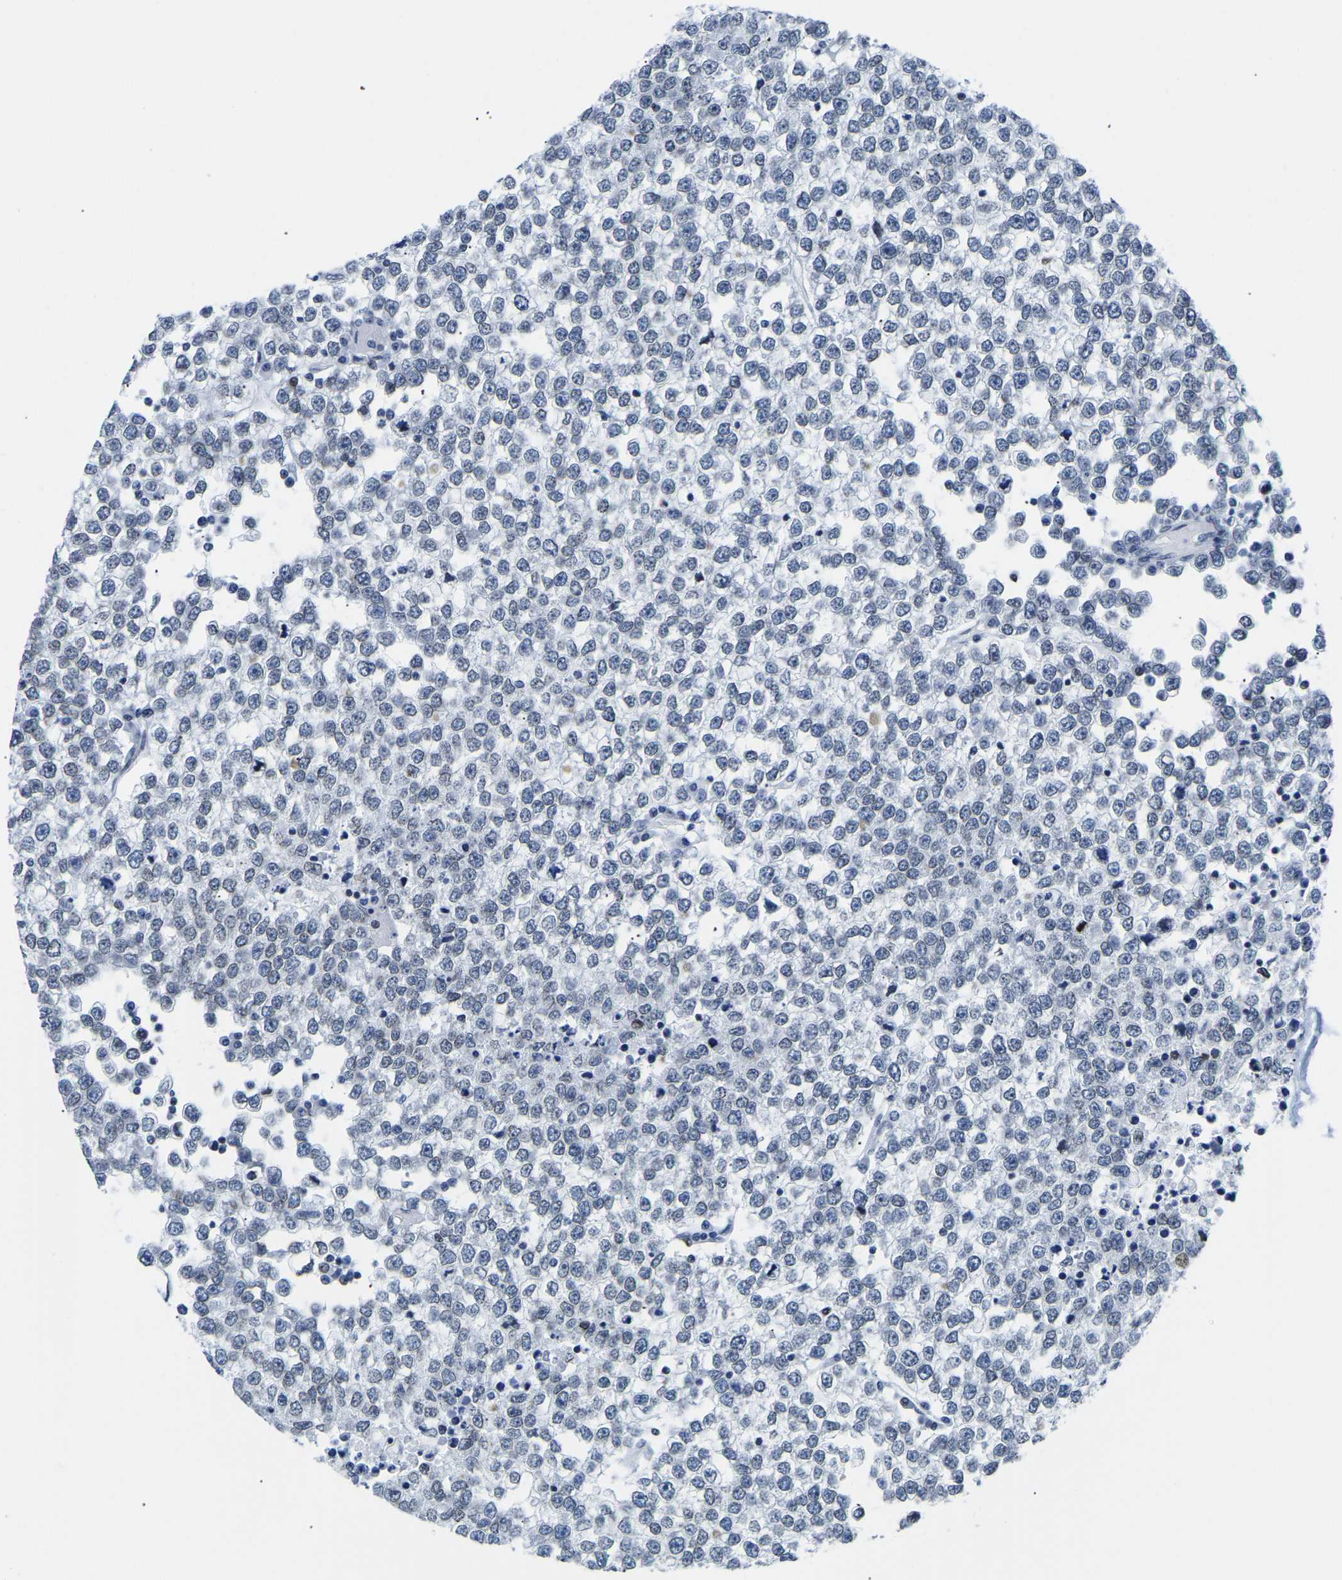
{"staining": {"intensity": "negative", "quantity": "none", "location": "none"}, "tissue": "testis cancer", "cell_type": "Tumor cells", "image_type": "cancer", "snomed": [{"axis": "morphology", "description": "Seminoma, NOS"}, {"axis": "topography", "description": "Testis"}], "caption": "Immunohistochemical staining of seminoma (testis) demonstrates no significant staining in tumor cells. (Immunohistochemistry, brightfield microscopy, high magnification).", "gene": "UPK3A", "patient": {"sex": "male", "age": 65}}